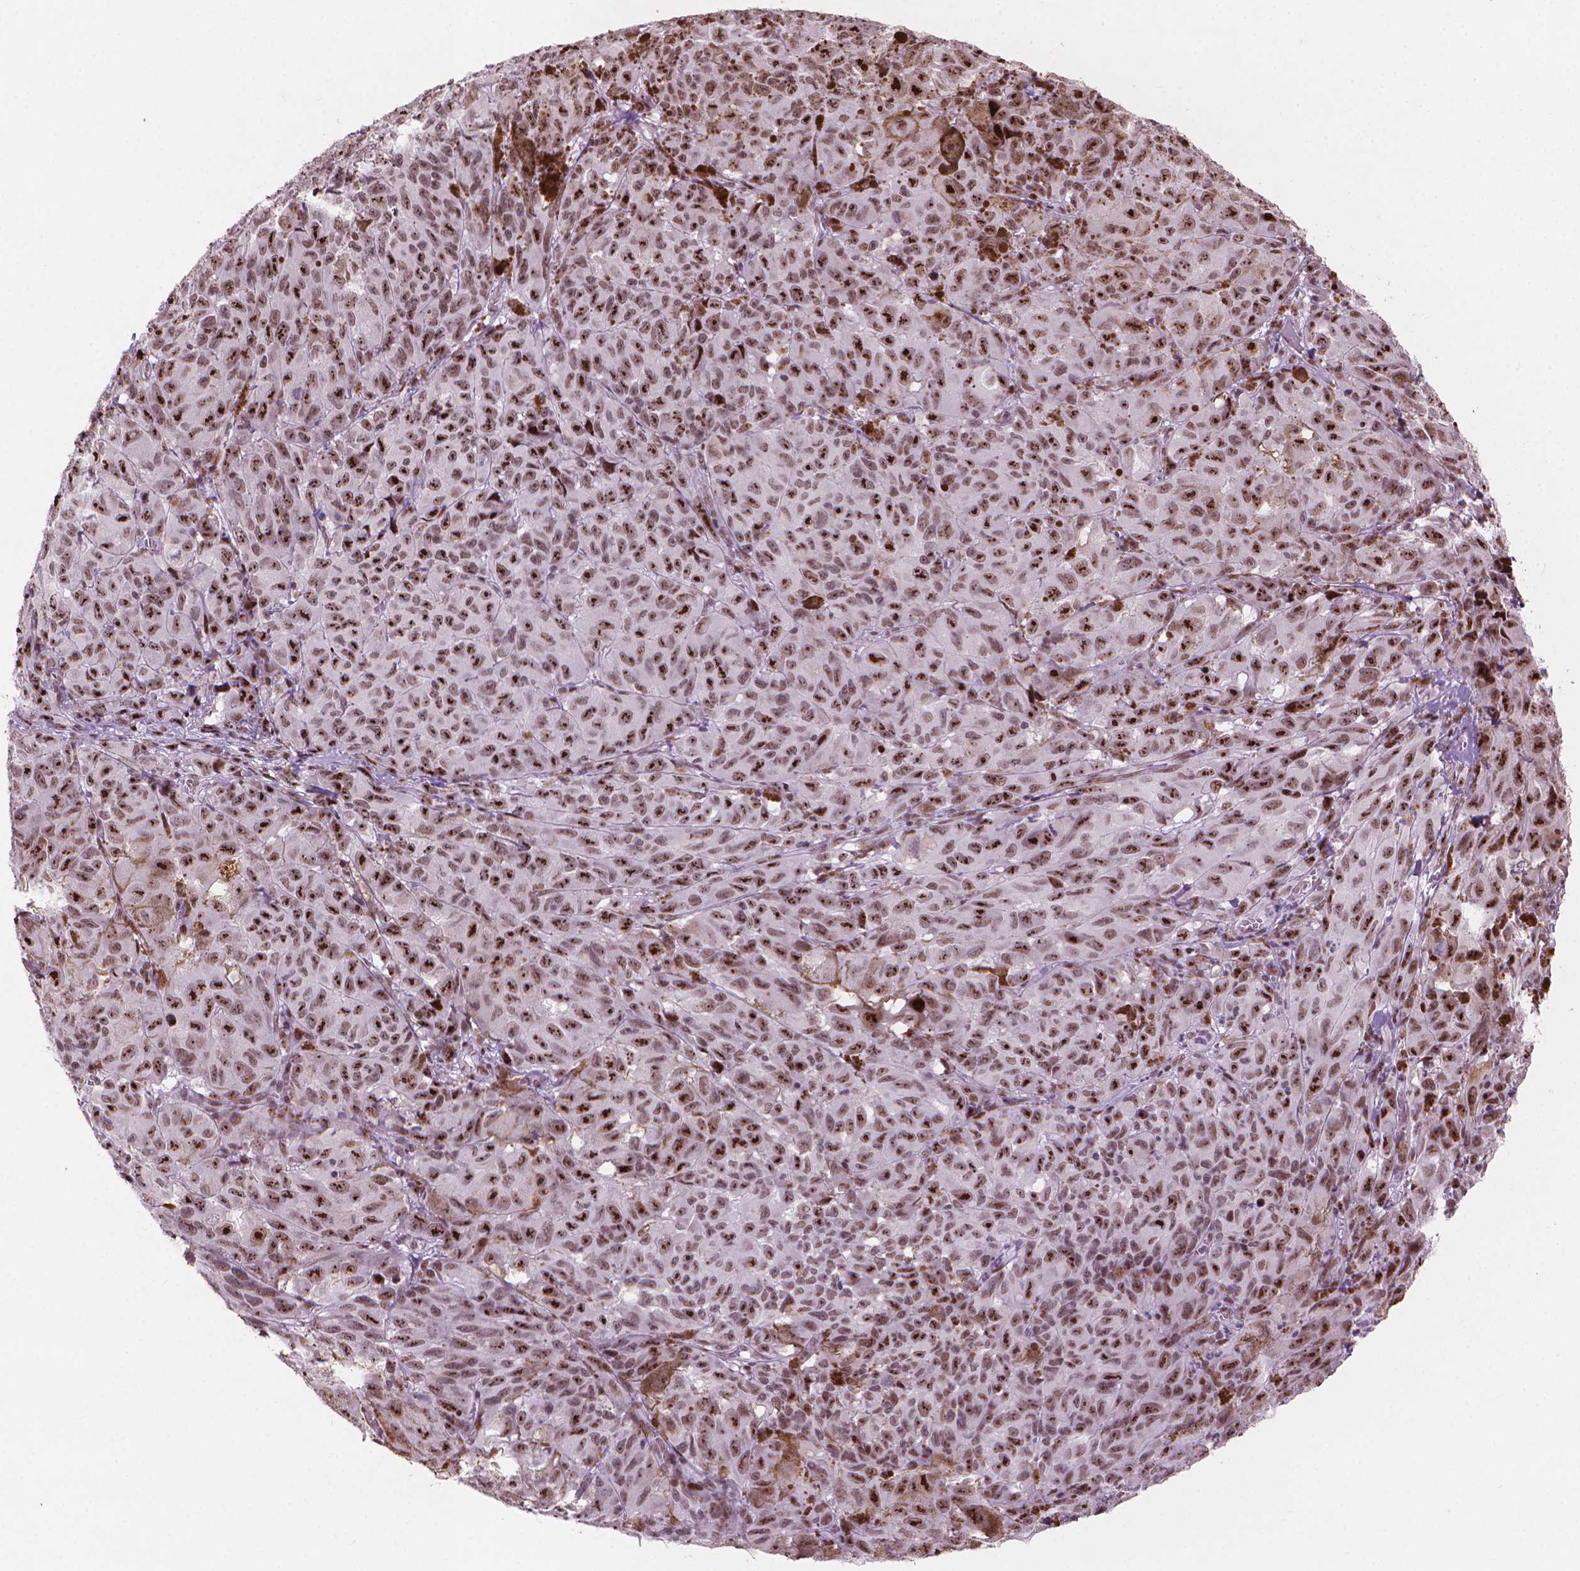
{"staining": {"intensity": "strong", "quantity": ">75%", "location": "nuclear"}, "tissue": "melanoma", "cell_type": "Tumor cells", "image_type": "cancer", "snomed": [{"axis": "morphology", "description": "Malignant melanoma, NOS"}, {"axis": "topography", "description": "Vulva, labia, clitoris and Bartholin´s gland, NO"}], "caption": "This histopathology image shows immunohistochemistry (IHC) staining of human melanoma, with high strong nuclear staining in approximately >75% of tumor cells.", "gene": "HES7", "patient": {"sex": "female", "age": 75}}